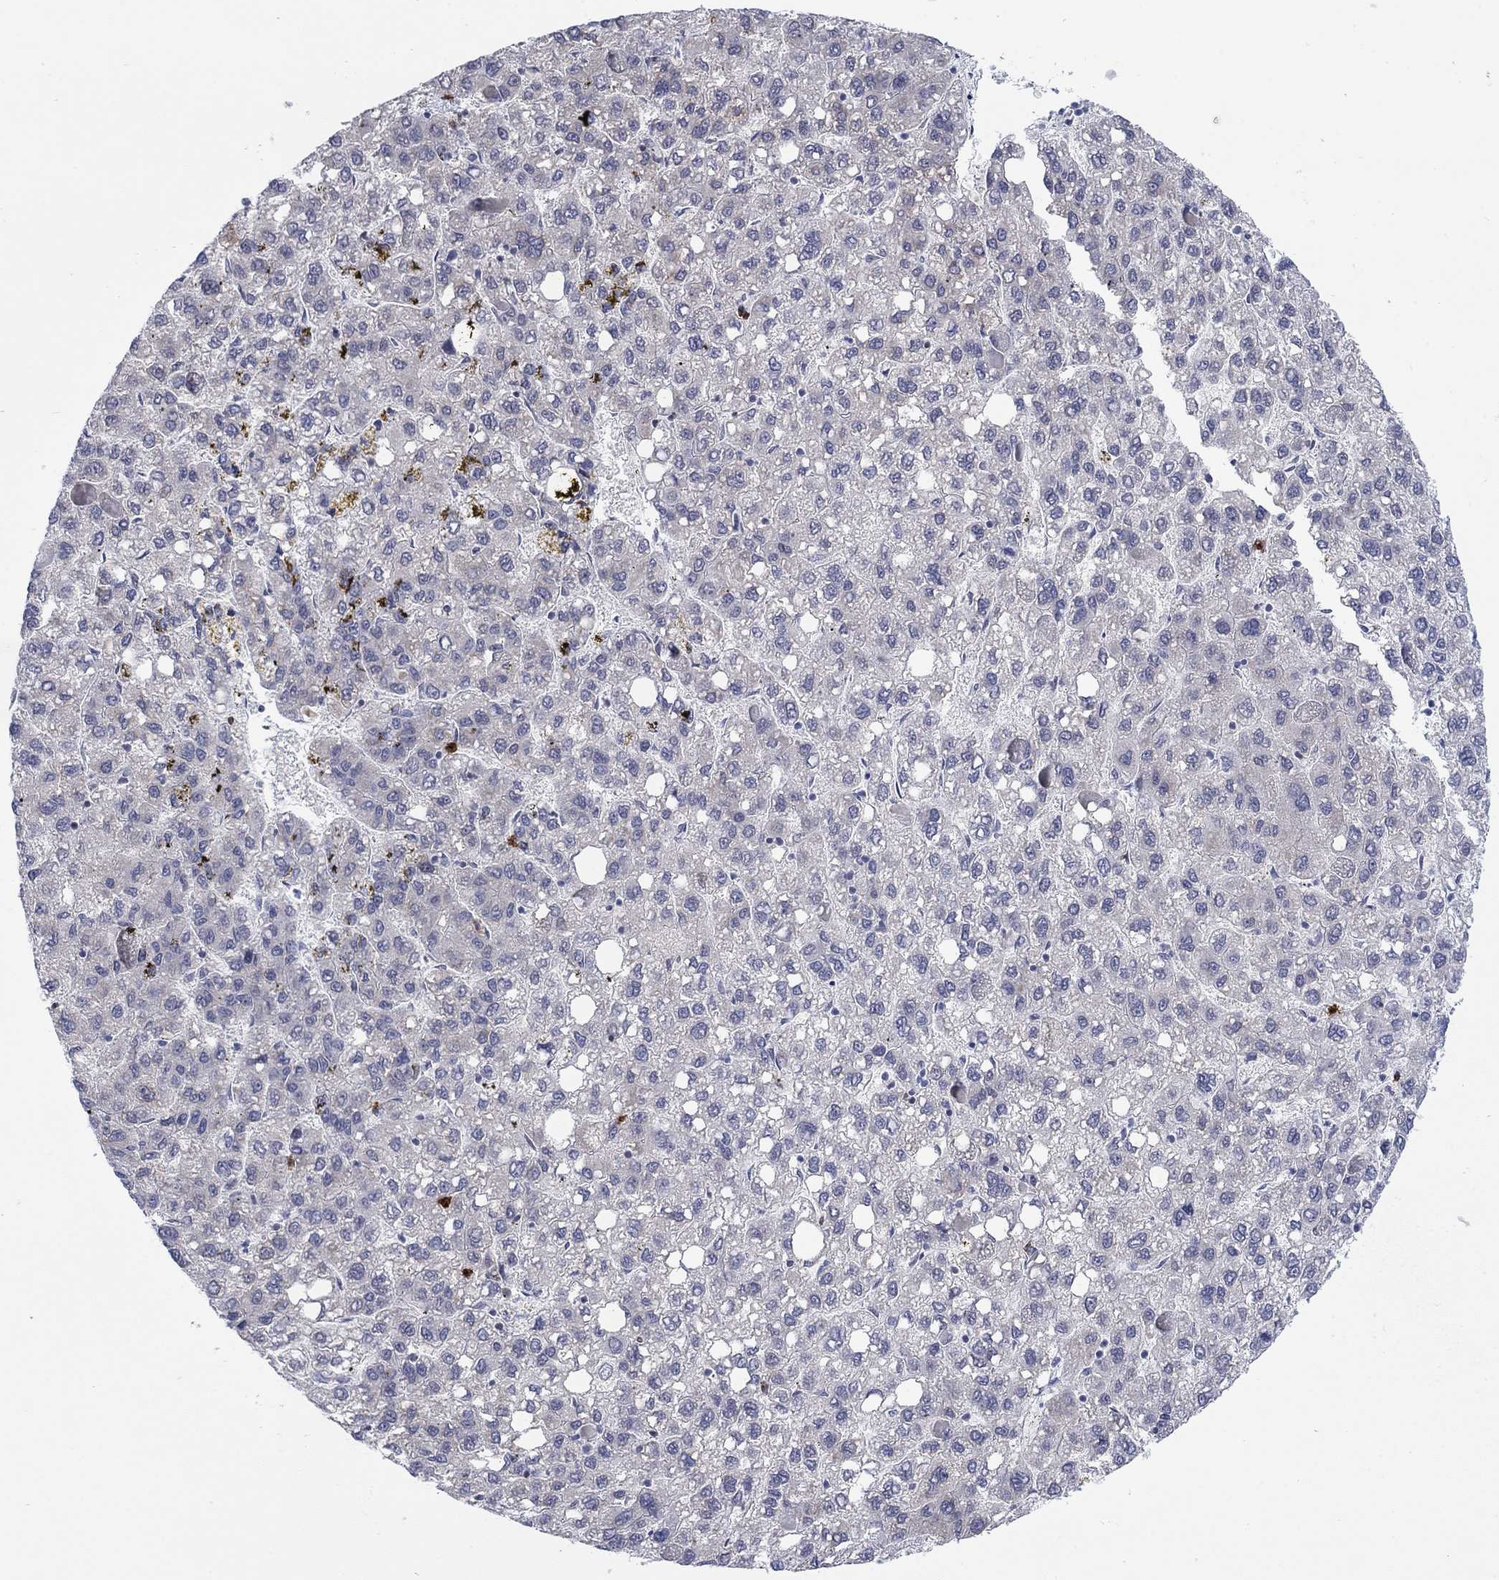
{"staining": {"intensity": "negative", "quantity": "none", "location": "none"}, "tissue": "liver cancer", "cell_type": "Tumor cells", "image_type": "cancer", "snomed": [{"axis": "morphology", "description": "Carcinoma, Hepatocellular, NOS"}, {"axis": "topography", "description": "Liver"}], "caption": "Tumor cells are negative for protein expression in human liver hepatocellular carcinoma. Nuclei are stained in blue.", "gene": "MTRFR", "patient": {"sex": "female", "age": 82}}